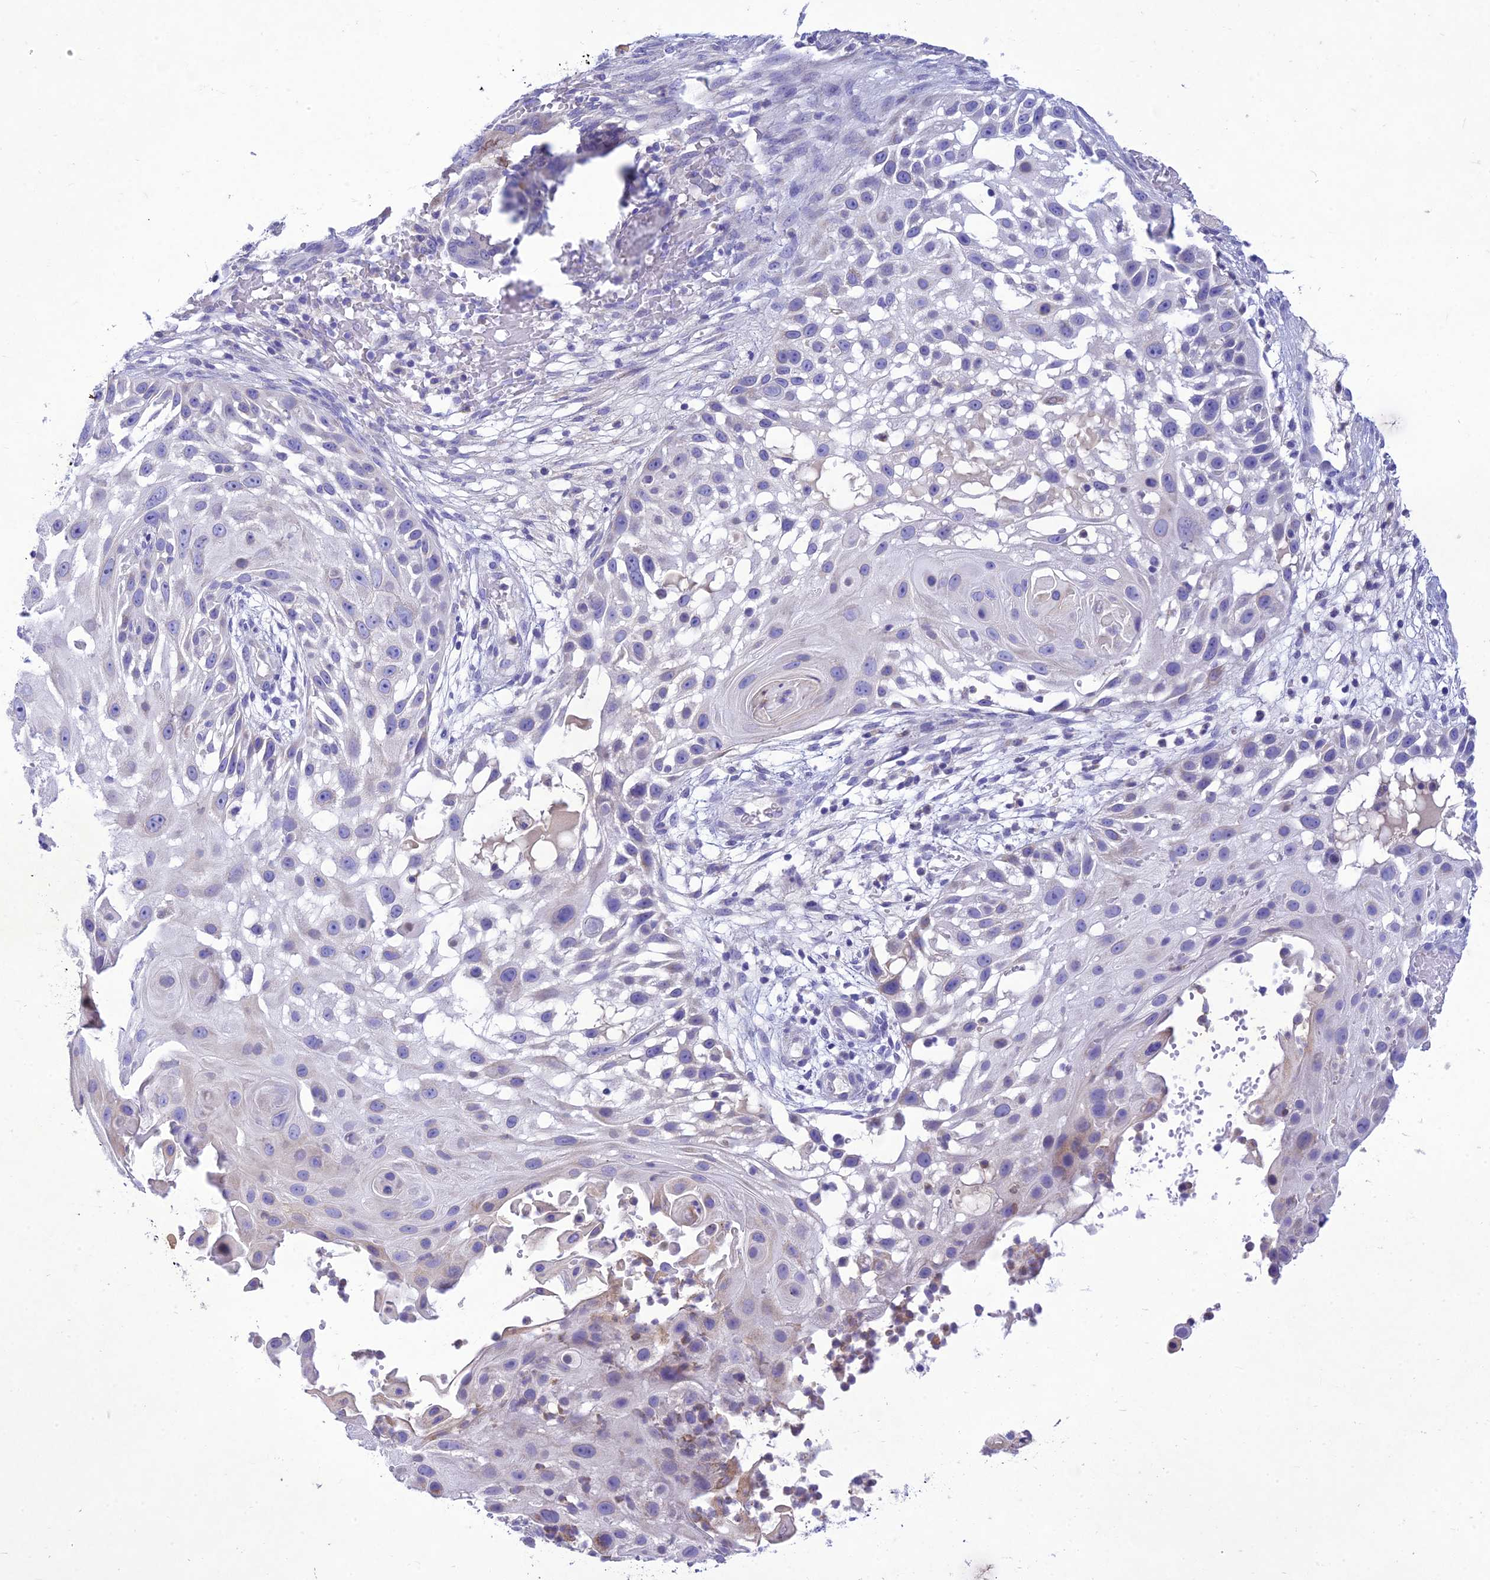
{"staining": {"intensity": "negative", "quantity": "none", "location": "none"}, "tissue": "skin cancer", "cell_type": "Tumor cells", "image_type": "cancer", "snomed": [{"axis": "morphology", "description": "Squamous cell carcinoma, NOS"}, {"axis": "topography", "description": "Skin"}], "caption": "Tumor cells show no significant protein staining in skin squamous cell carcinoma.", "gene": "SLC13A5", "patient": {"sex": "female", "age": 44}}